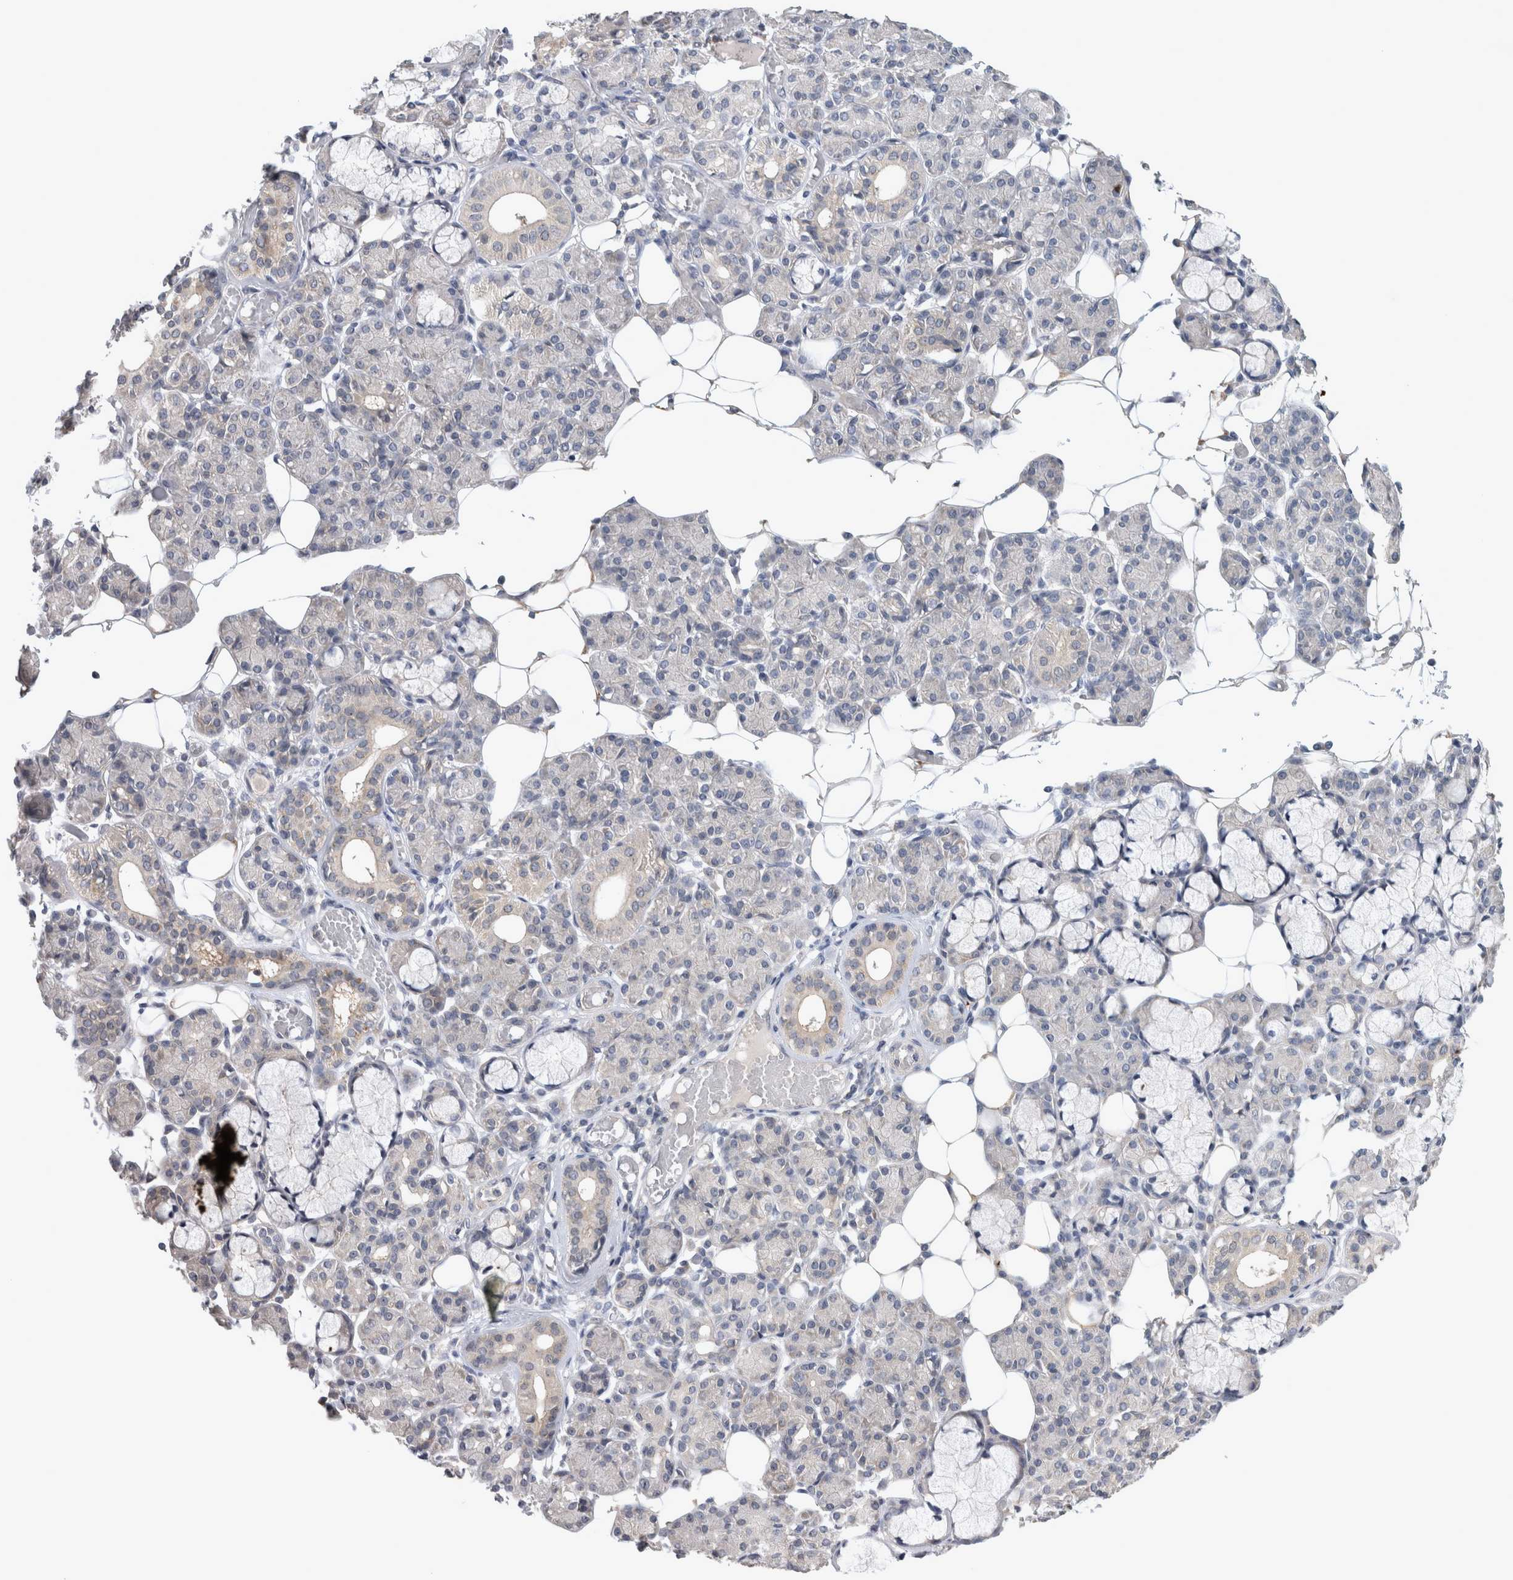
{"staining": {"intensity": "negative", "quantity": "none", "location": "none"}, "tissue": "salivary gland", "cell_type": "Glandular cells", "image_type": "normal", "snomed": [{"axis": "morphology", "description": "Normal tissue, NOS"}, {"axis": "topography", "description": "Salivary gland"}], "caption": "Photomicrograph shows no significant protein expression in glandular cells of normal salivary gland.", "gene": "RBM28", "patient": {"sex": "male", "age": 63}}